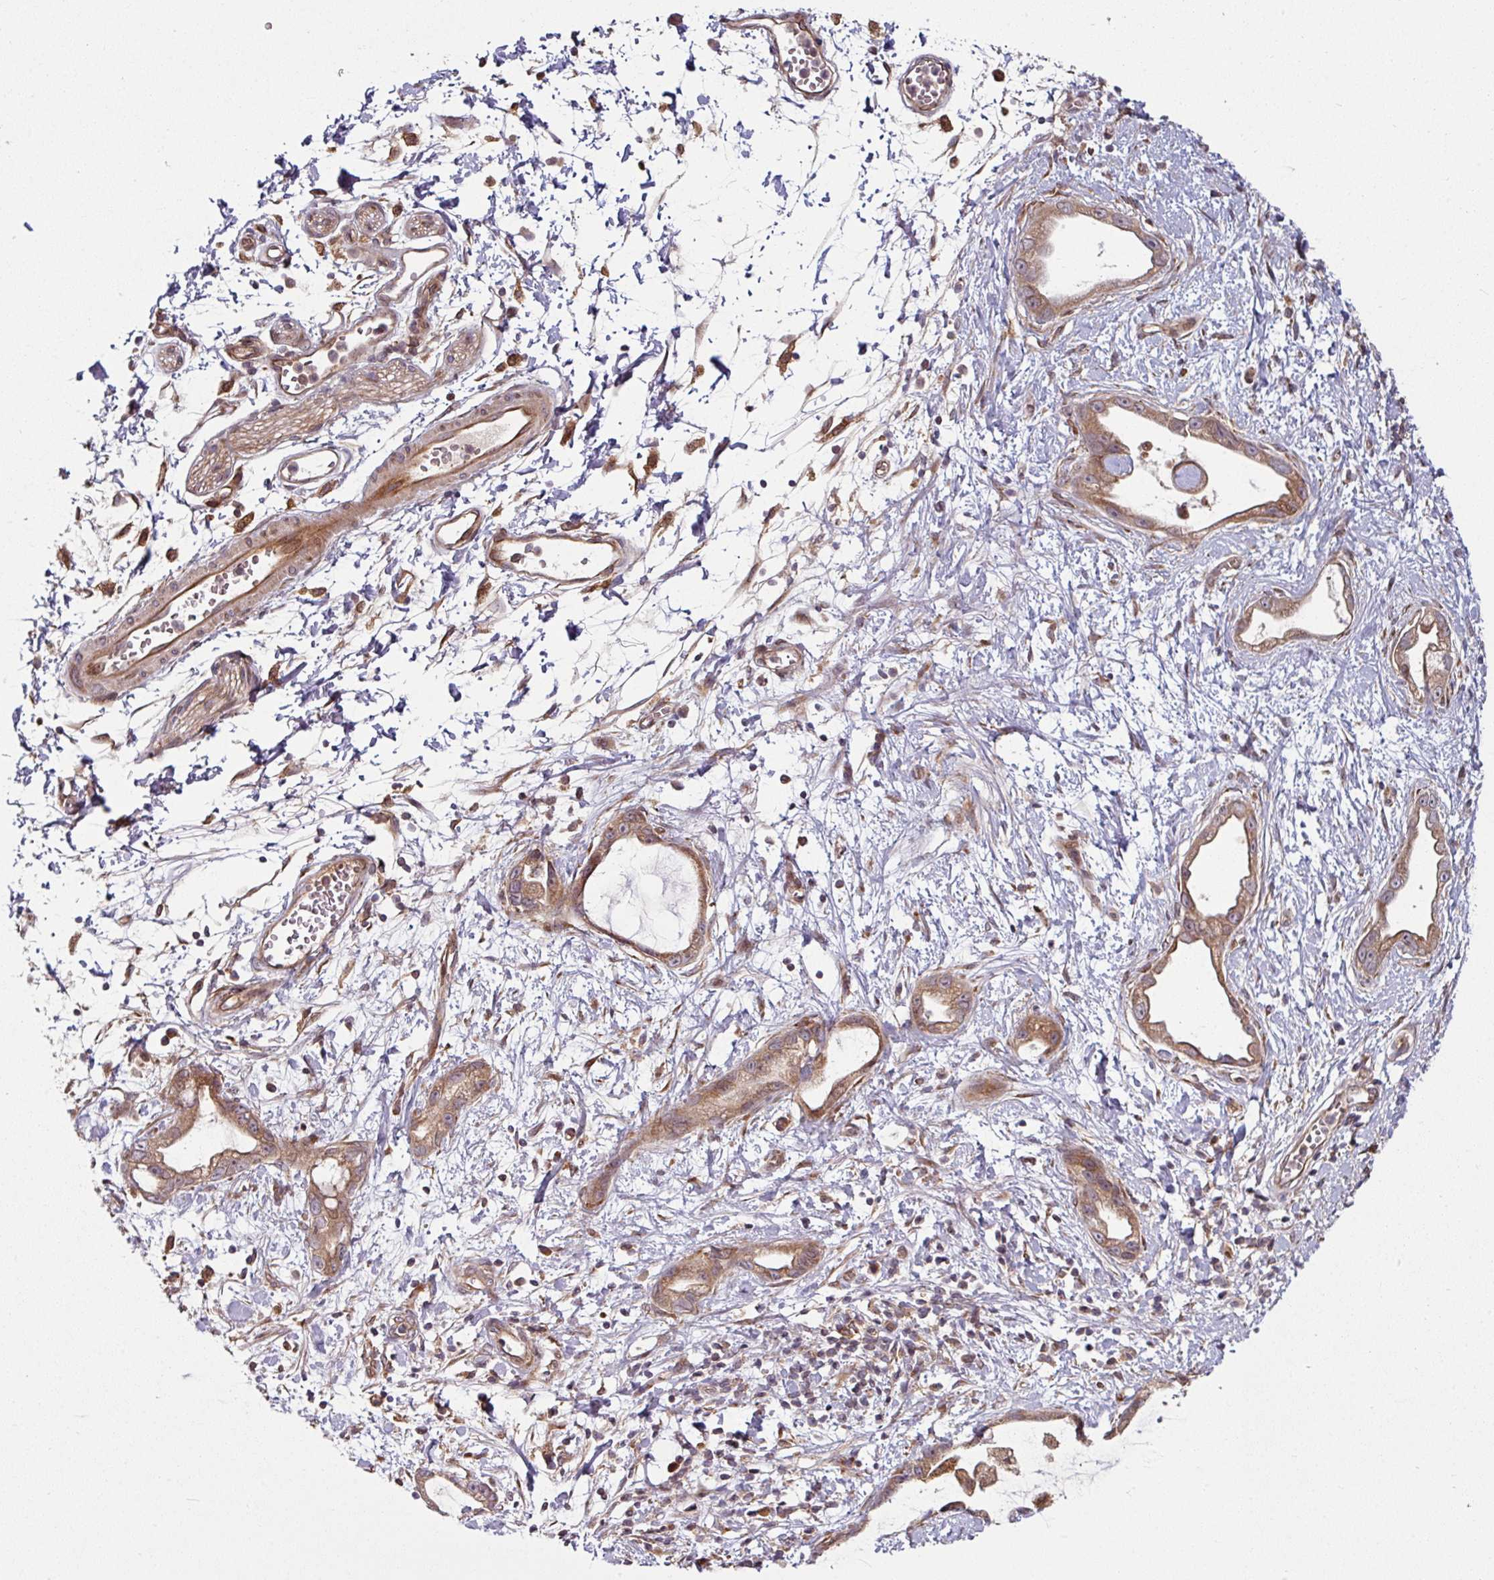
{"staining": {"intensity": "moderate", "quantity": ">75%", "location": "cytoplasmic/membranous"}, "tissue": "stomach cancer", "cell_type": "Tumor cells", "image_type": "cancer", "snomed": [{"axis": "morphology", "description": "Adenocarcinoma, NOS"}, {"axis": "topography", "description": "Stomach"}], "caption": "The immunohistochemical stain highlights moderate cytoplasmic/membranous staining in tumor cells of stomach cancer (adenocarcinoma) tissue. The staining was performed using DAB, with brown indicating positive protein expression. Nuclei are stained blue with hematoxylin.", "gene": "RAB5A", "patient": {"sex": "male", "age": 55}}